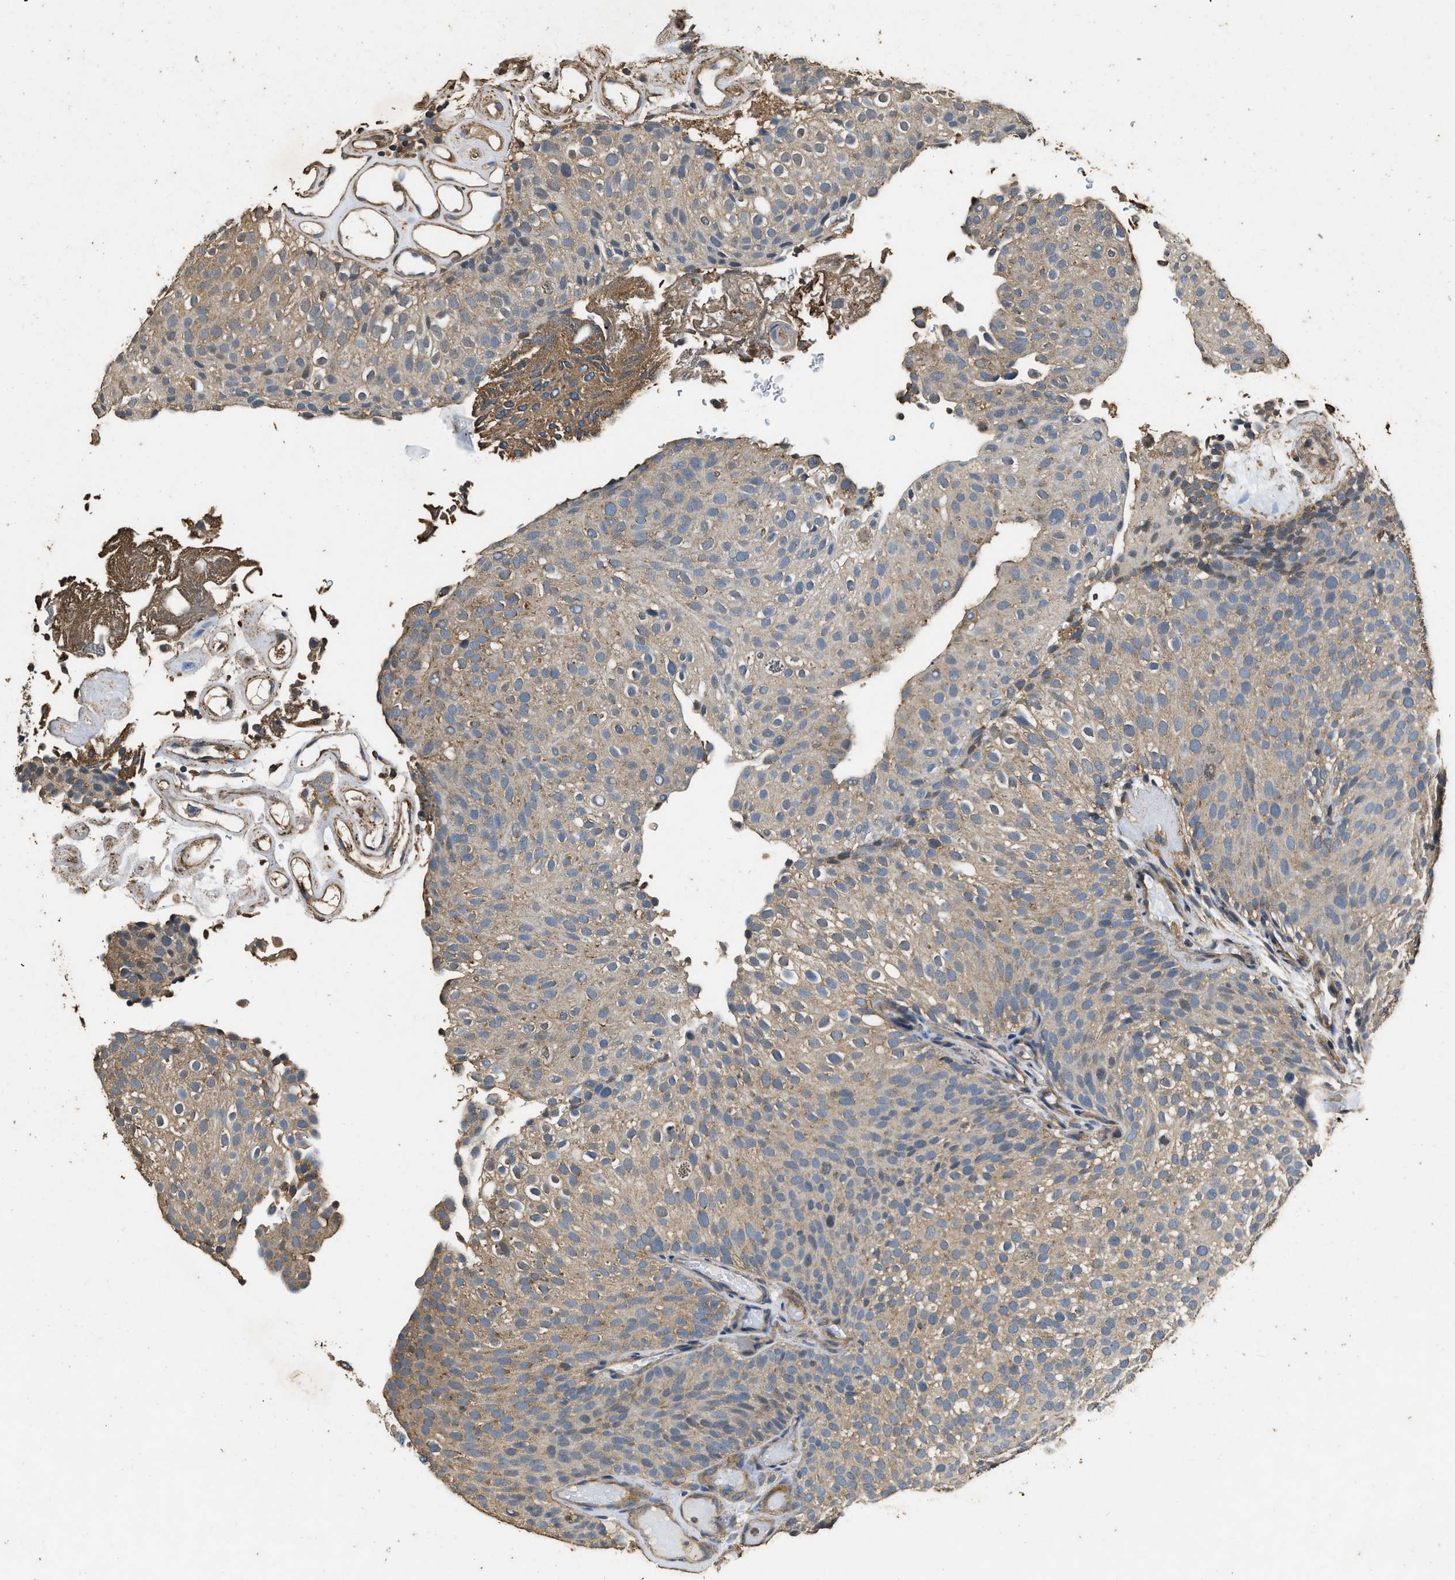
{"staining": {"intensity": "weak", "quantity": "<25%", "location": "cytoplasmic/membranous"}, "tissue": "urothelial cancer", "cell_type": "Tumor cells", "image_type": "cancer", "snomed": [{"axis": "morphology", "description": "Urothelial carcinoma, Low grade"}, {"axis": "topography", "description": "Urinary bladder"}], "caption": "IHC image of neoplastic tissue: urothelial cancer stained with DAB reveals no significant protein expression in tumor cells. The staining was performed using DAB (3,3'-diaminobenzidine) to visualize the protein expression in brown, while the nuclei were stained in blue with hematoxylin (Magnification: 20x).", "gene": "MIB1", "patient": {"sex": "male", "age": 78}}